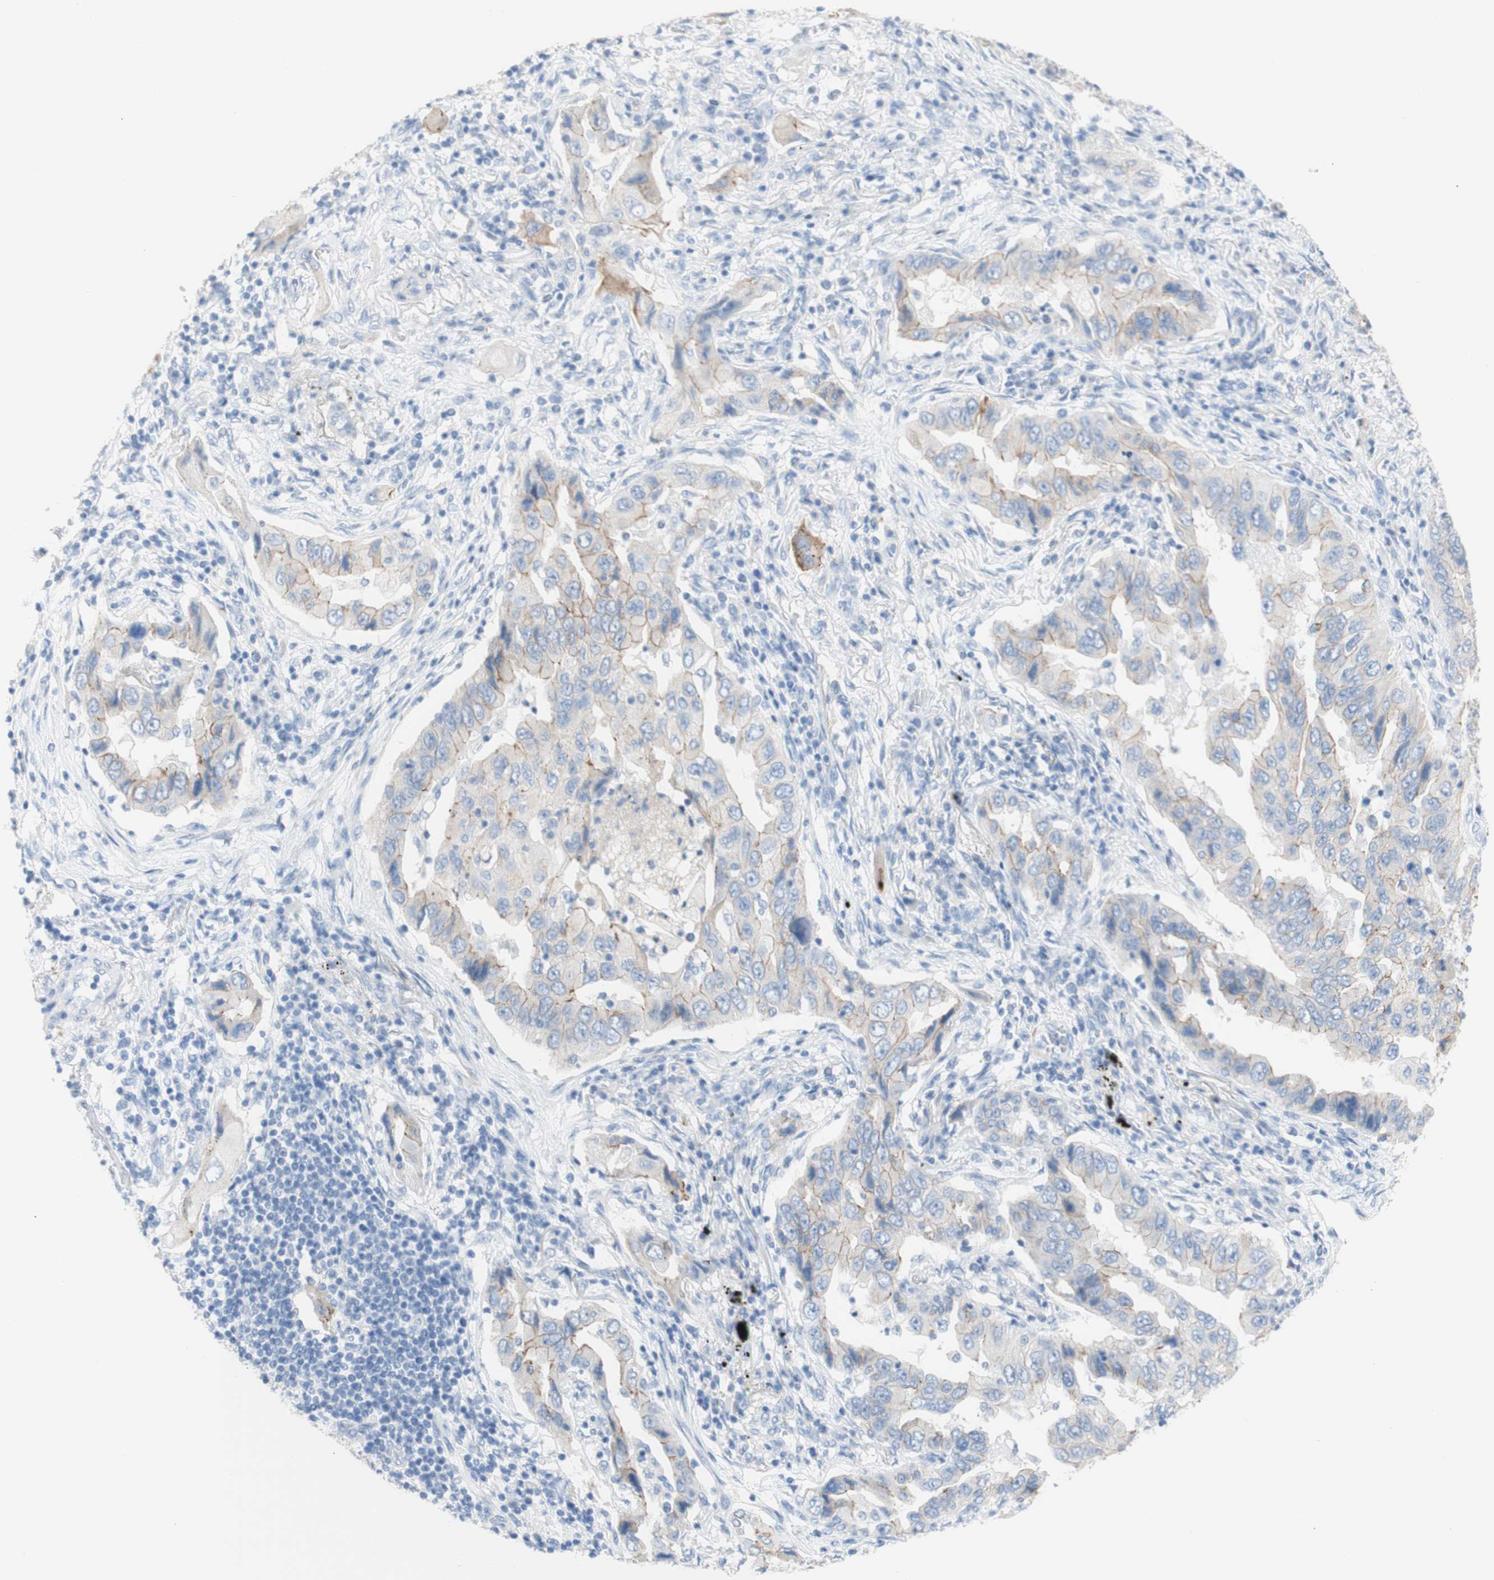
{"staining": {"intensity": "moderate", "quantity": "<25%", "location": "cytoplasmic/membranous"}, "tissue": "lung cancer", "cell_type": "Tumor cells", "image_type": "cancer", "snomed": [{"axis": "morphology", "description": "Adenocarcinoma, NOS"}, {"axis": "topography", "description": "Lung"}], "caption": "A histopathology image of human adenocarcinoma (lung) stained for a protein shows moderate cytoplasmic/membranous brown staining in tumor cells.", "gene": "DSC2", "patient": {"sex": "female", "age": 65}}